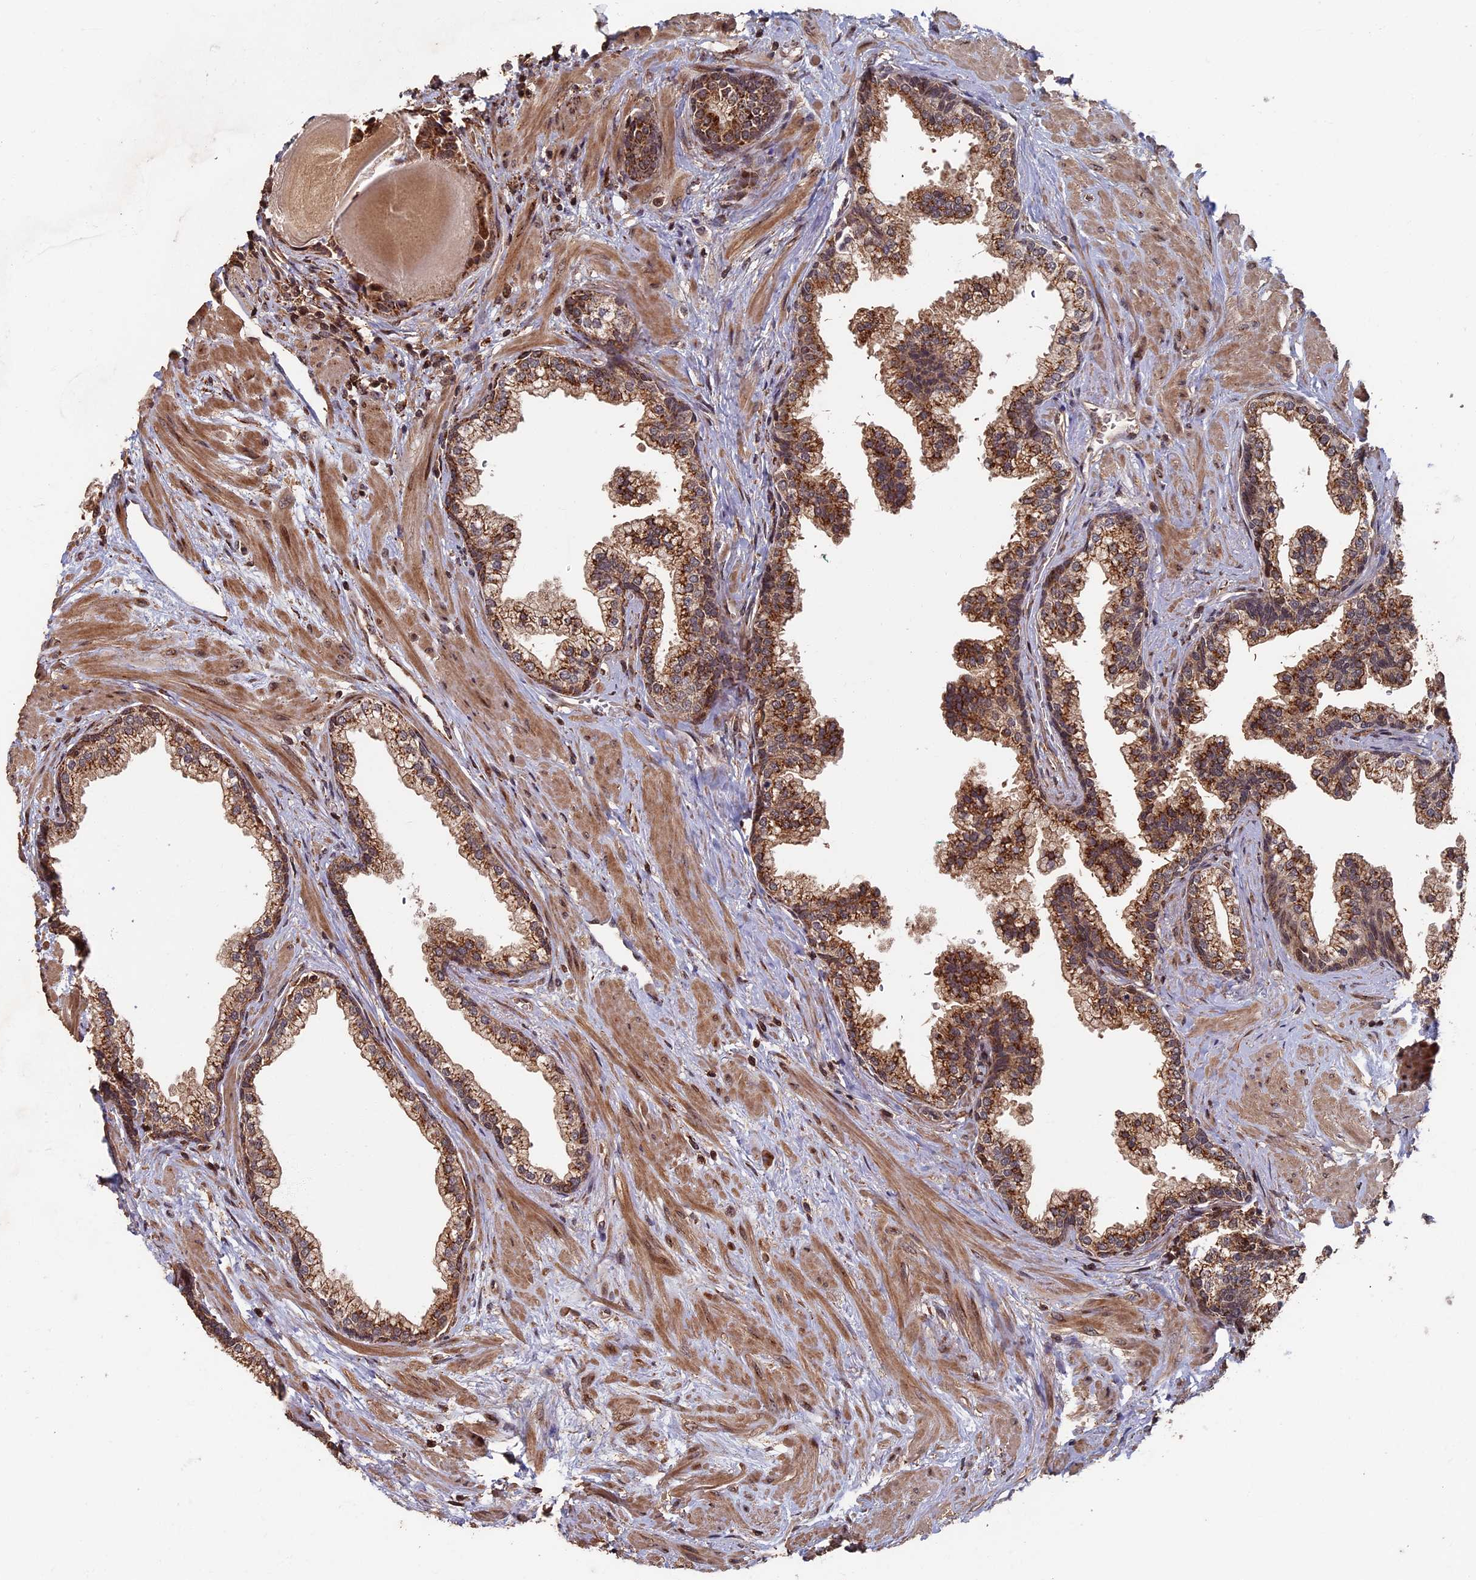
{"staining": {"intensity": "strong", "quantity": ">75%", "location": "cytoplasmic/membranous"}, "tissue": "prostate", "cell_type": "Glandular cells", "image_type": "normal", "snomed": [{"axis": "morphology", "description": "Normal tissue, NOS"}, {"axis": "topography", "description": "Prostate"}], "caption": "Immunohistochemistry of normal human prostate exhibits high levels of strong cytoplasmic/membranous positivity in about >75% of glandular cells. The protein is stained brown, and the nuclei are stained in blue (DAB (3,3'-diaminobenzidine) IHC with brightfield microscopy, high magnification).", "gene": "RASGRF1", "patient": {"sex": "male", "age": 57}}